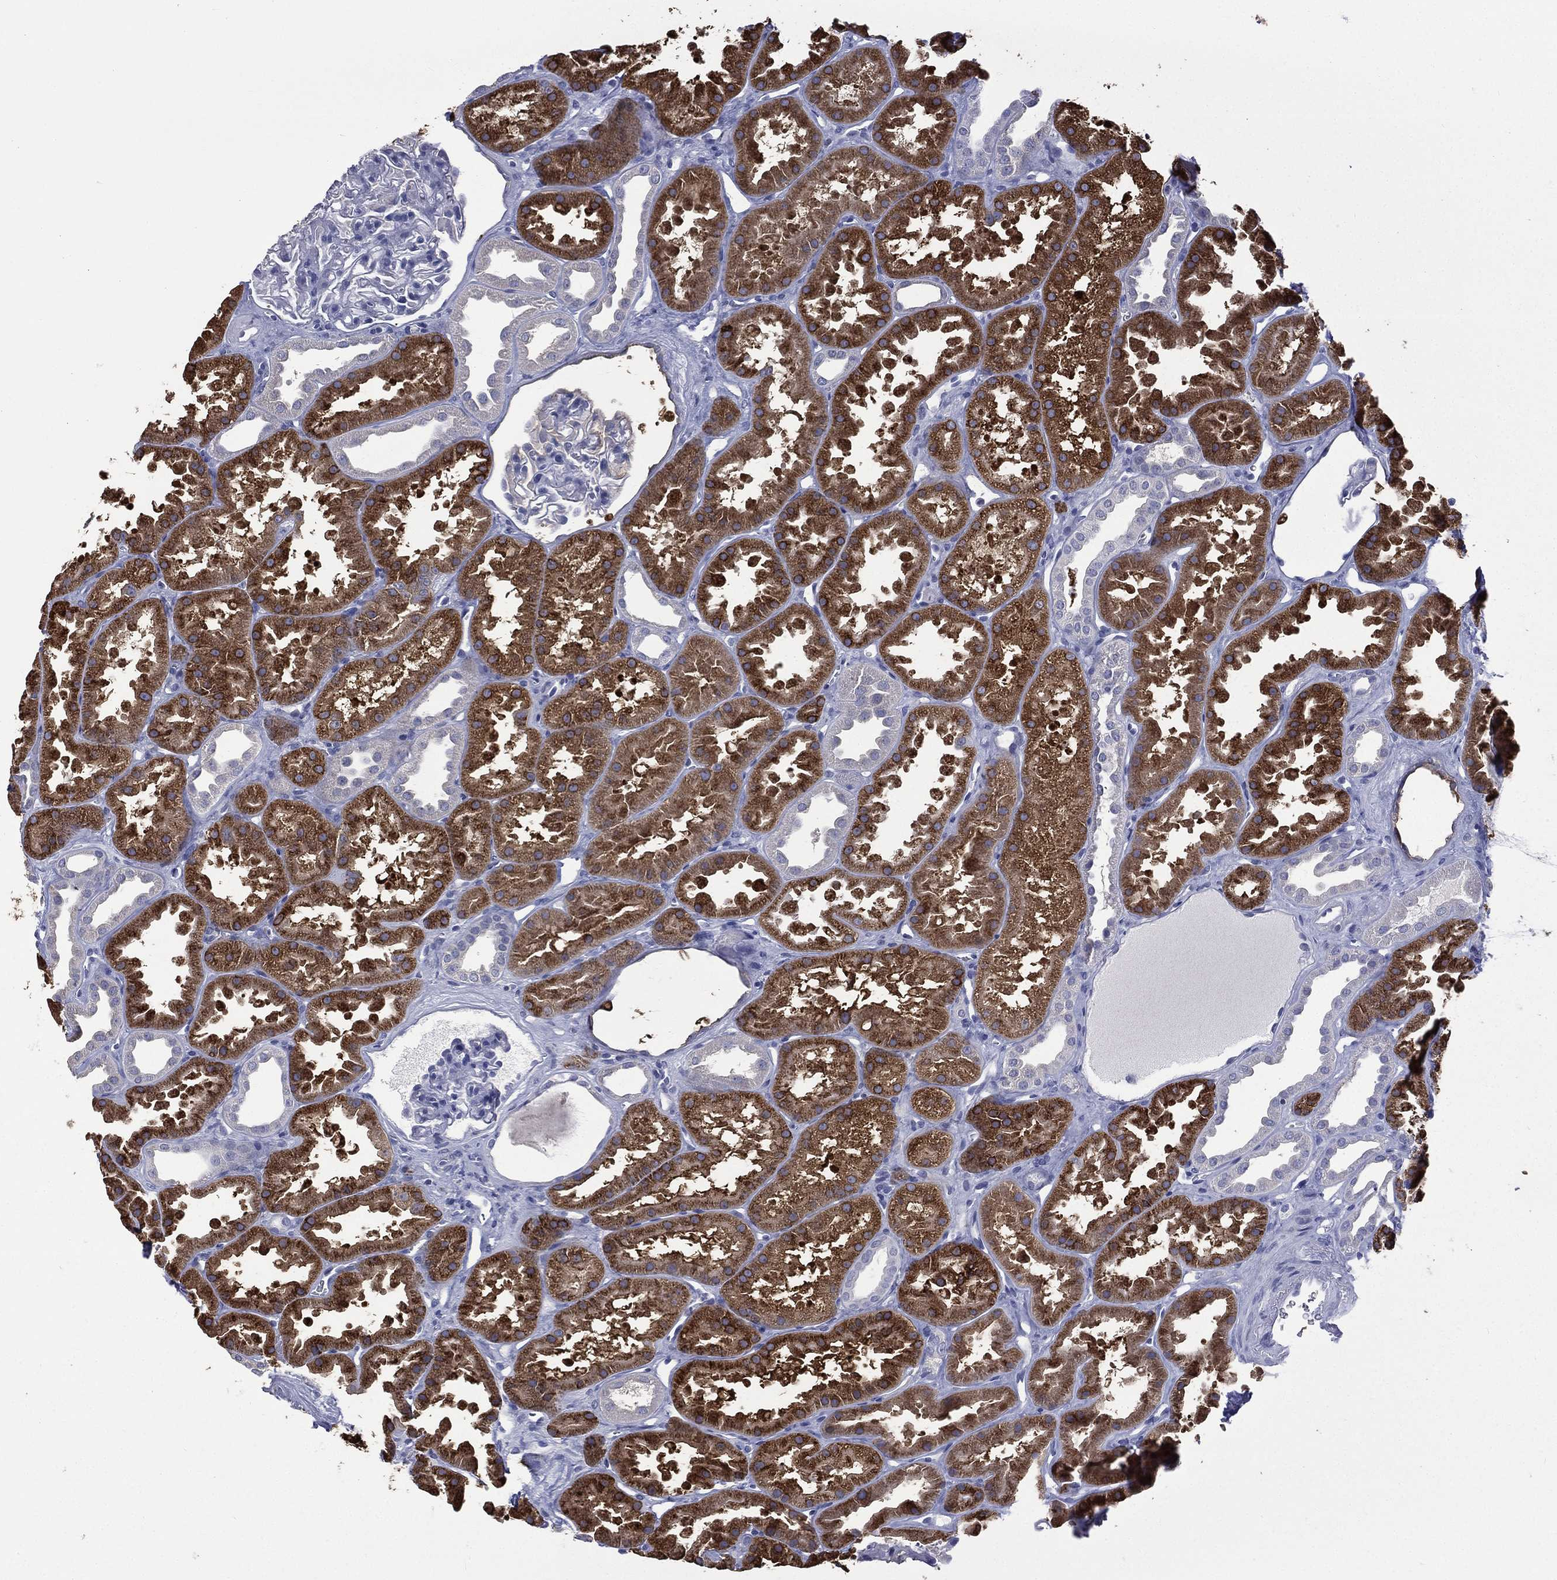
{"staining": {"intensity": "negative", "quantity": "none", "location": "none"}, "tissue": "kidney", "cell_type": "Cells in glomeruli", "image_type": "normal", "snomed": [{"axis": "morphology", "description": "Normal tissue, NOS"}, {"axis": "topography", "description": "Kidney"}], "caption": "This is a photomicrograph of immunohistochemistry staining of unremarkable kidney, which shows no staining in cells in glomeruli.", "gene": "CES2", "patient": {"sex": "male", "age": 61}}